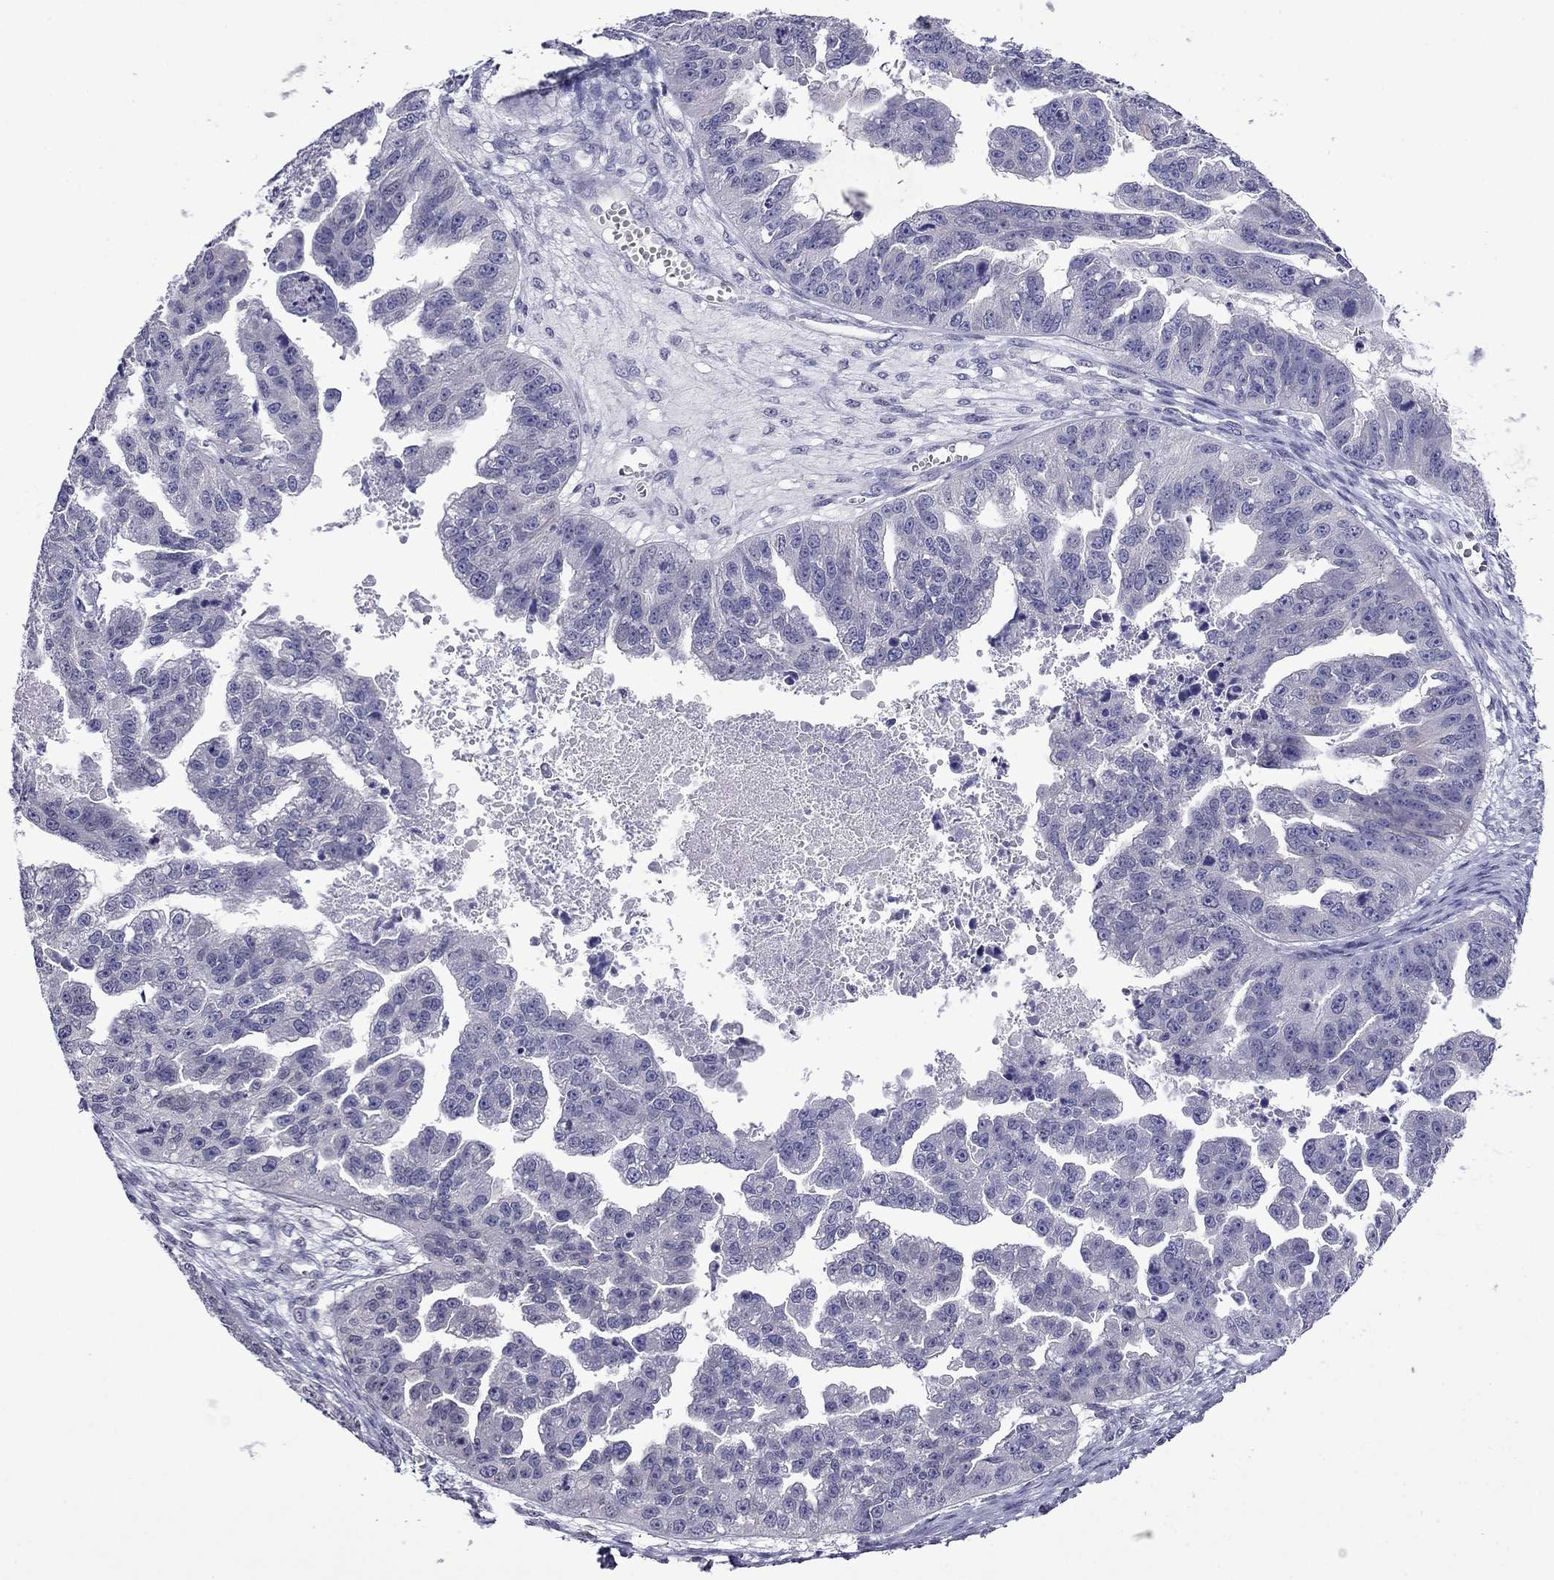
{"staining": {"intensity": "negative", "quantity": "none", "location": "none"}, "tissue": "ovarian cancer", "cell_type": "Tumor cells", "image_type": "cancer", "snomed": [{"axis": "morphology", "description": "Cystadenocarcinoma, serous, NOS"}, {"axis": "topography", "description": "Ovary"}], "caption": "This photomicrograph is of serous cystadenocarcinoma (ovarian) stained with immunohistochemistry to label a protein in brown with the nuclei are counter-stained blue. There is no positivity in tumor cells.", "gene": "PRR18", "patient": {"sex": "female", "age": 58}}